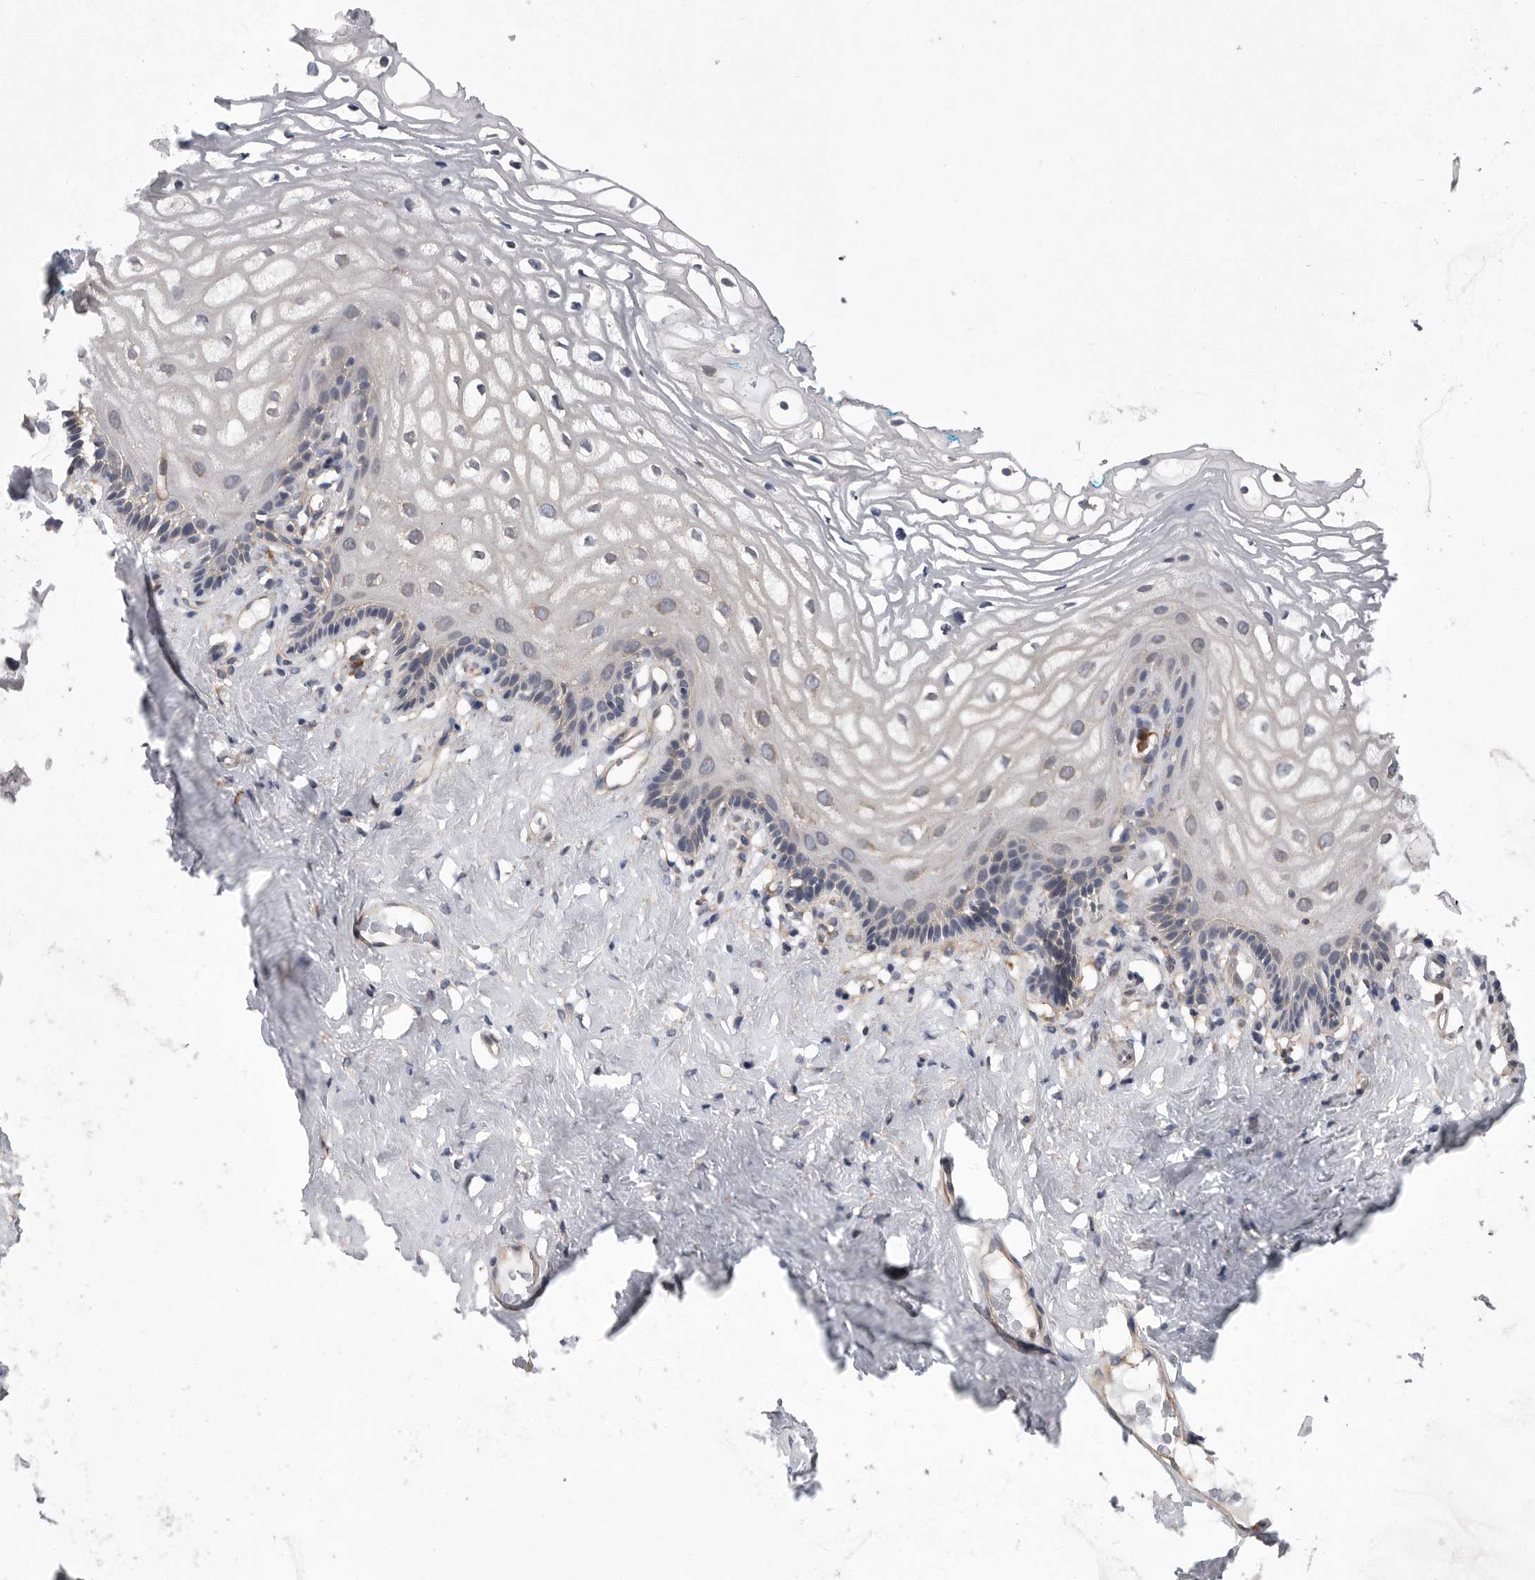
{"staining": {"intensity": "weak", "quantity": "<25%", "location": "cytoplasmic/membranous"}, "tissue": "vagina", "cell_type": "Squamous epithelial cells", "image_type": "normal", "snomed": [{"axis": "morphology", "description": "Normal tissue, NOS"}, {"axis": "morphology", "description": "Adenocarcinoma, NOS"}, {"axis": "topography", "description": "Rectum"}, {"axis": "topography", "description": "Vagina"}], "caption": "A micrograph of vagina stained for a protein exhibits no brown staining in squamous epithelial cells. (Stains: DAB IHC with hematoxylin counter stain, Microscopy: brightfield microscopy at high magnification).", "gene": "OXR1", "patient": {"sex": "female", "age": 71}}